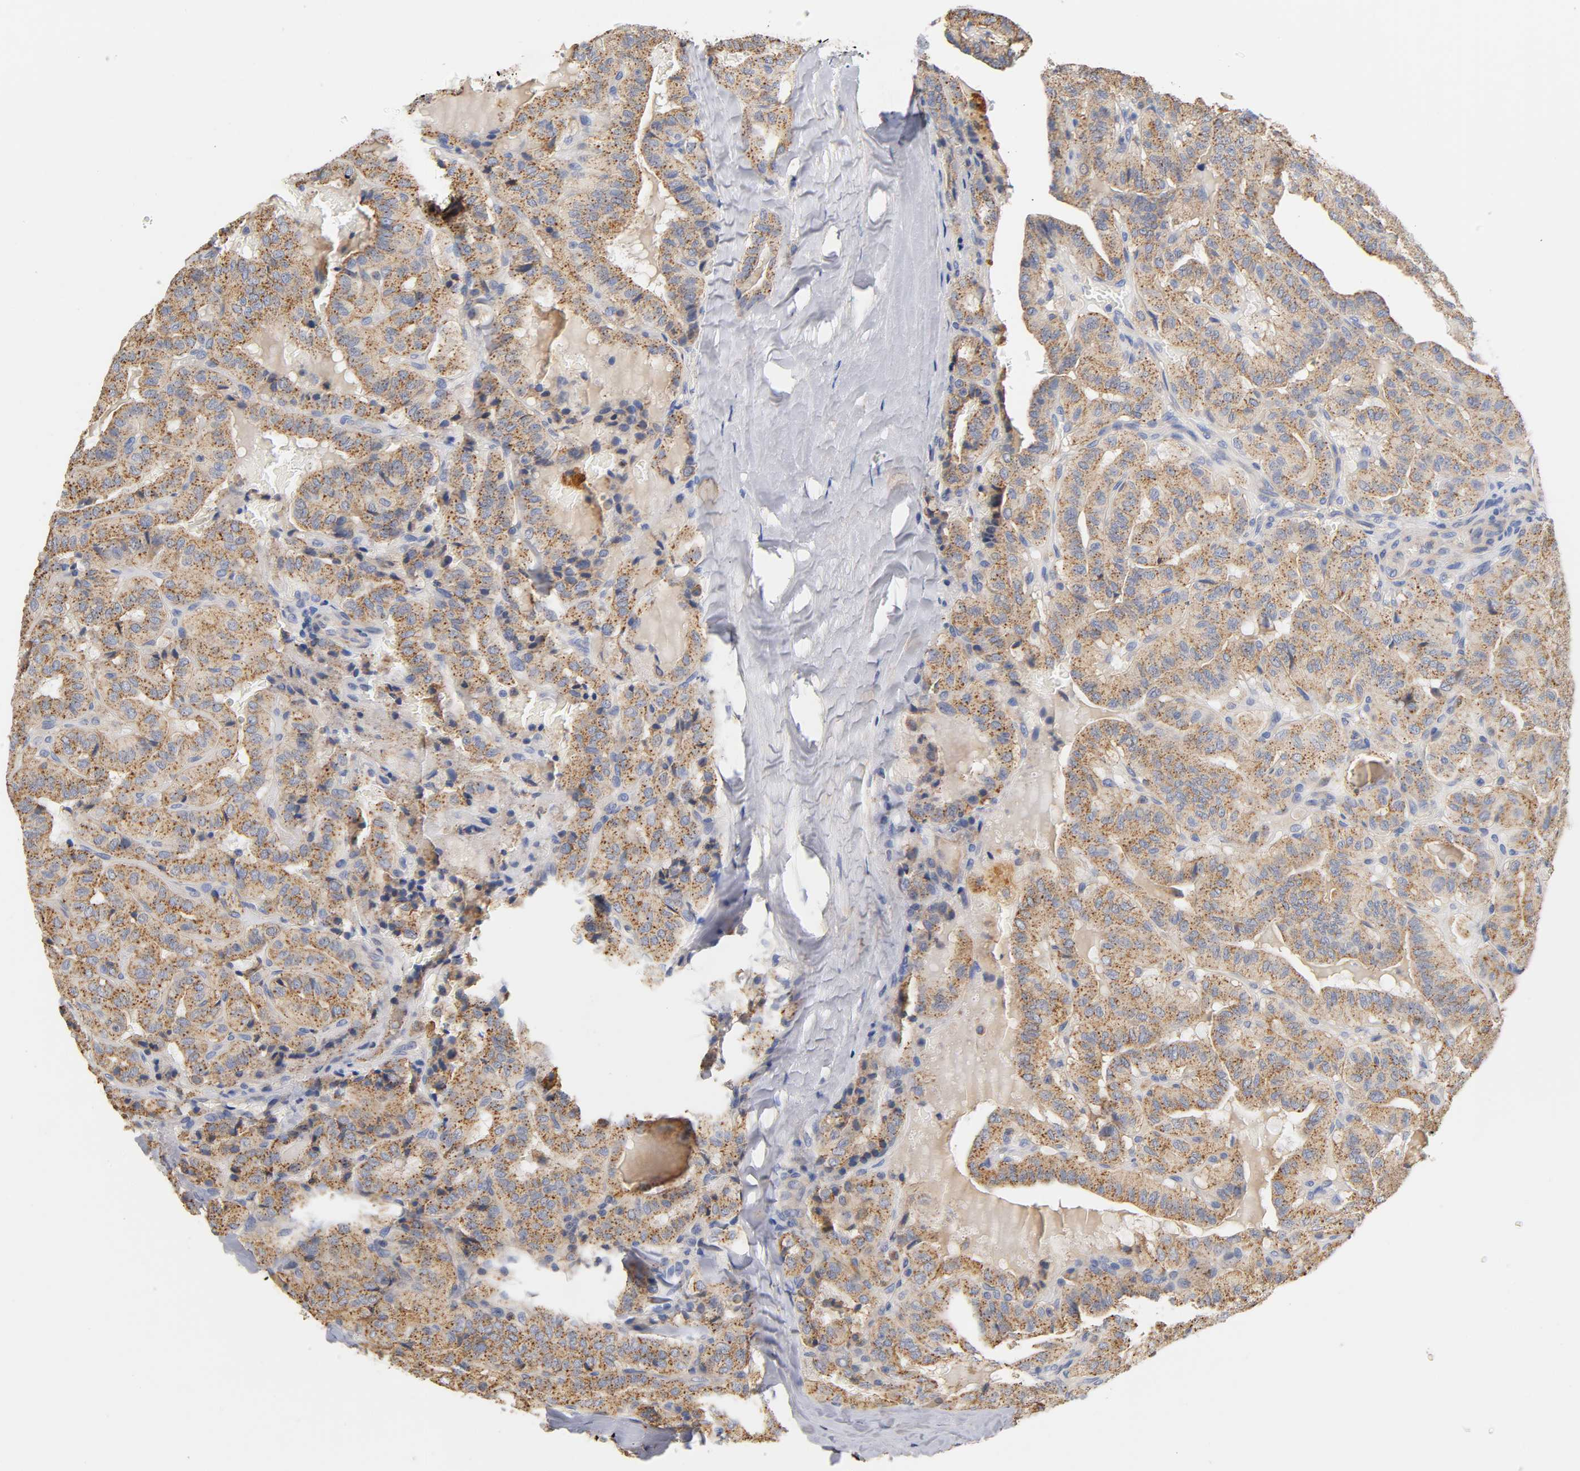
{"staining": {"intensity": "moderate", "quantity": ">75%", "location": "cytoplasmic/membranous"}, "tissue": "thyroid cancer", "cell_type": "Tumor cells", "image_type": "cancer", "snomed": [{"axis": "morphology", "description": "Papillary adenocarcinoma, NOS"}, {"axis": "topography", "description": "Thyroid gland"}], "caption": "Immunohistochemistry (IHC) staining of thyroid cancer (papillary adenocarcinoma), which shows medium levels of moderate cytoplasmic/membranous expression in about >75% of tumor cells indicating moderate cytoplasmic/membranous protein positivity. The staining was performed using DAB (3,3'-diaminobenzidine) (brown) for protein detection and nuclei were counterstained in hematoxylin (blue).", "gene": "SEMA5A", "patient": {"sex": "male", "age": 77}}